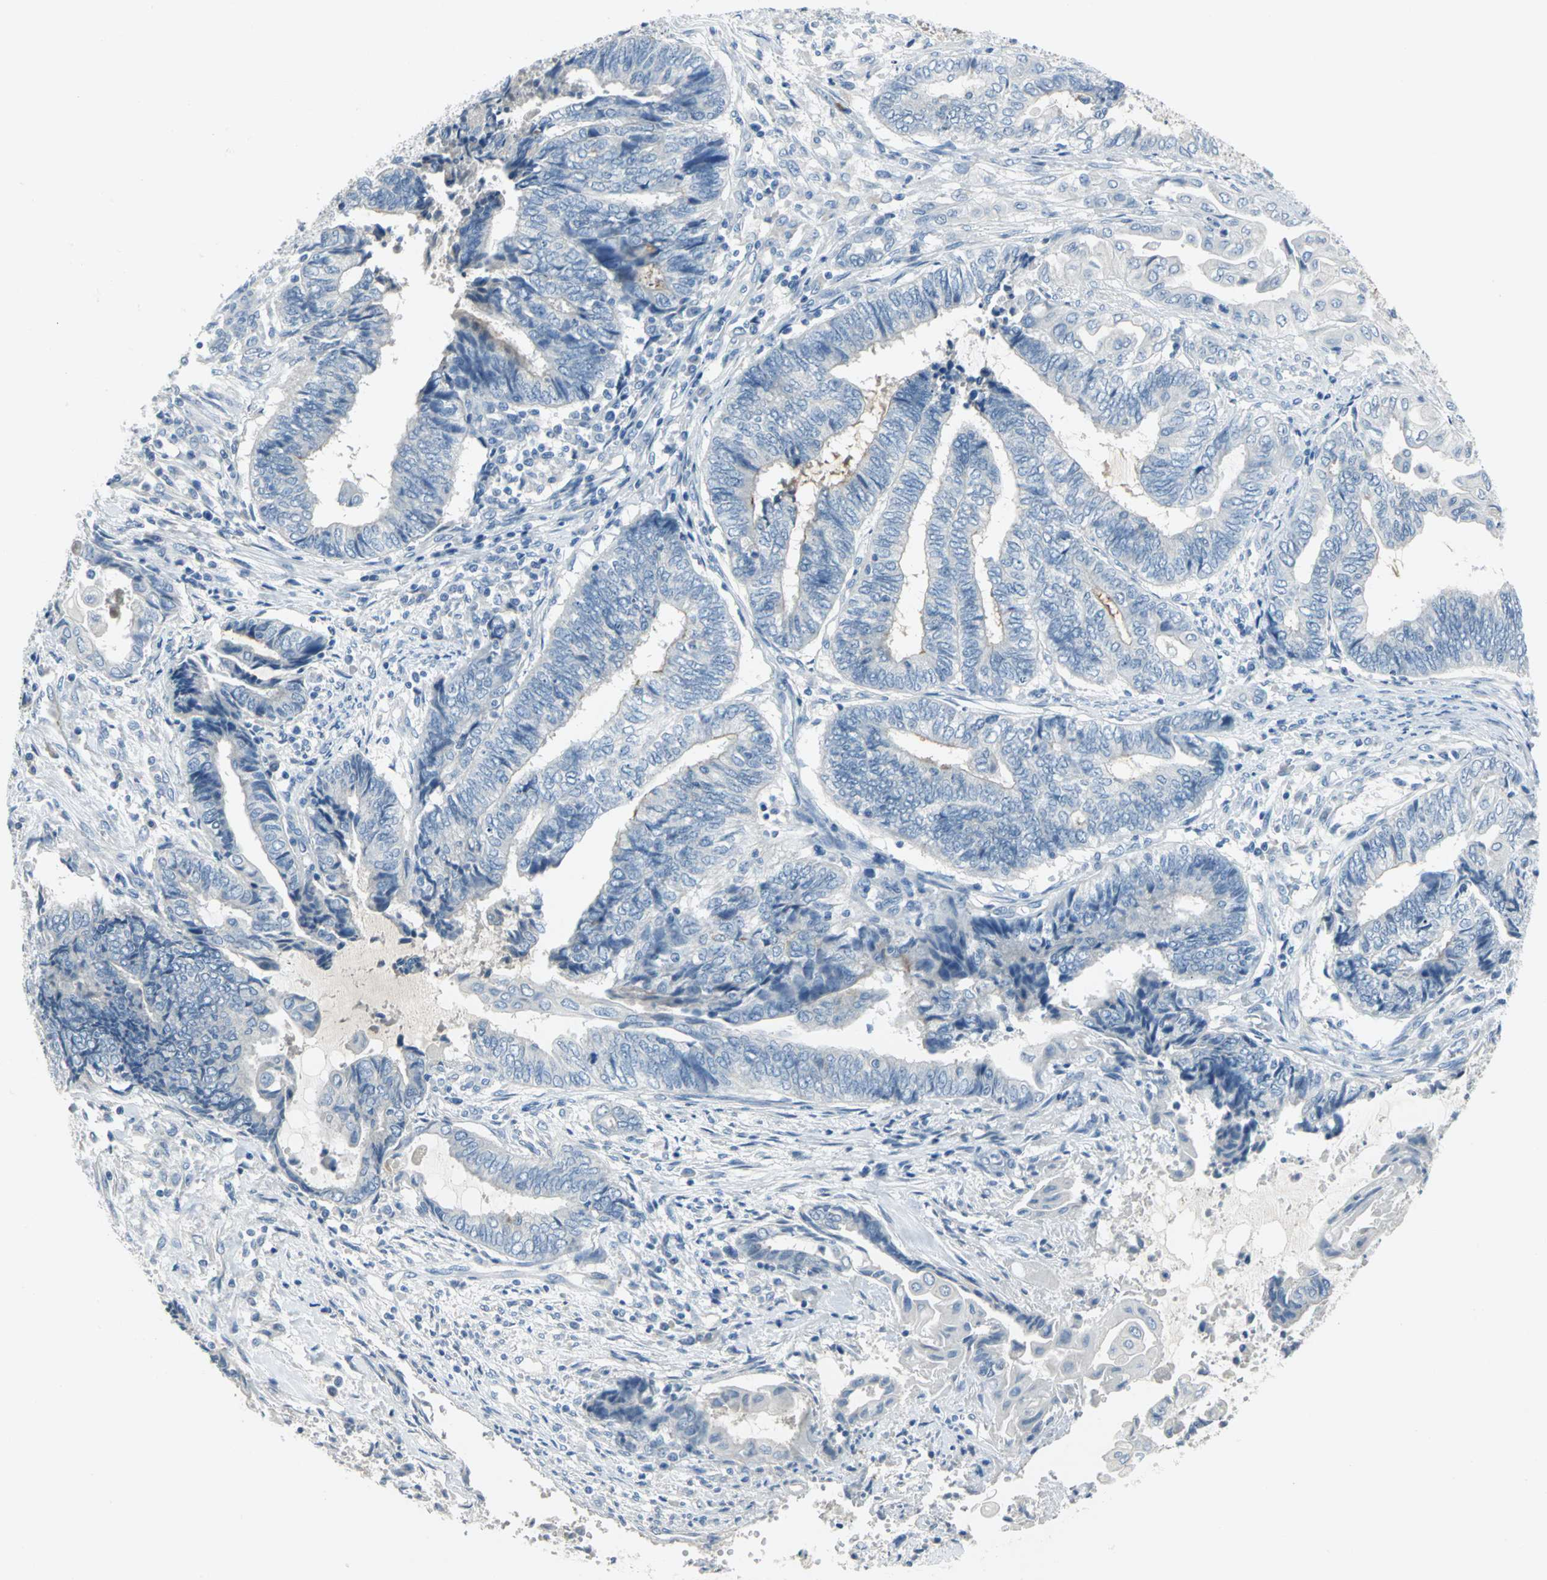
{"staining": {"intensity": "negative", "quantity": "none", "location": "none"}, "tissue": "endometrial cancer", "cell_type": "Tumor cells", "image_type": "cancer", "snomed": [{"axis": "morphology", "description": "Adenocarcinoma, NOS"}, {"axis": "topography", "description": "Uterus"}, {"axis": "topography", "description": "Endometrium"}], "caption": "This is an immunohistochemistry (IHC) micrograph of human endometrial adenocarcinoma. There is no staining in tumor cells.", "gene": "PTGDS", "patient": {"sex": "female", "age": 70}}